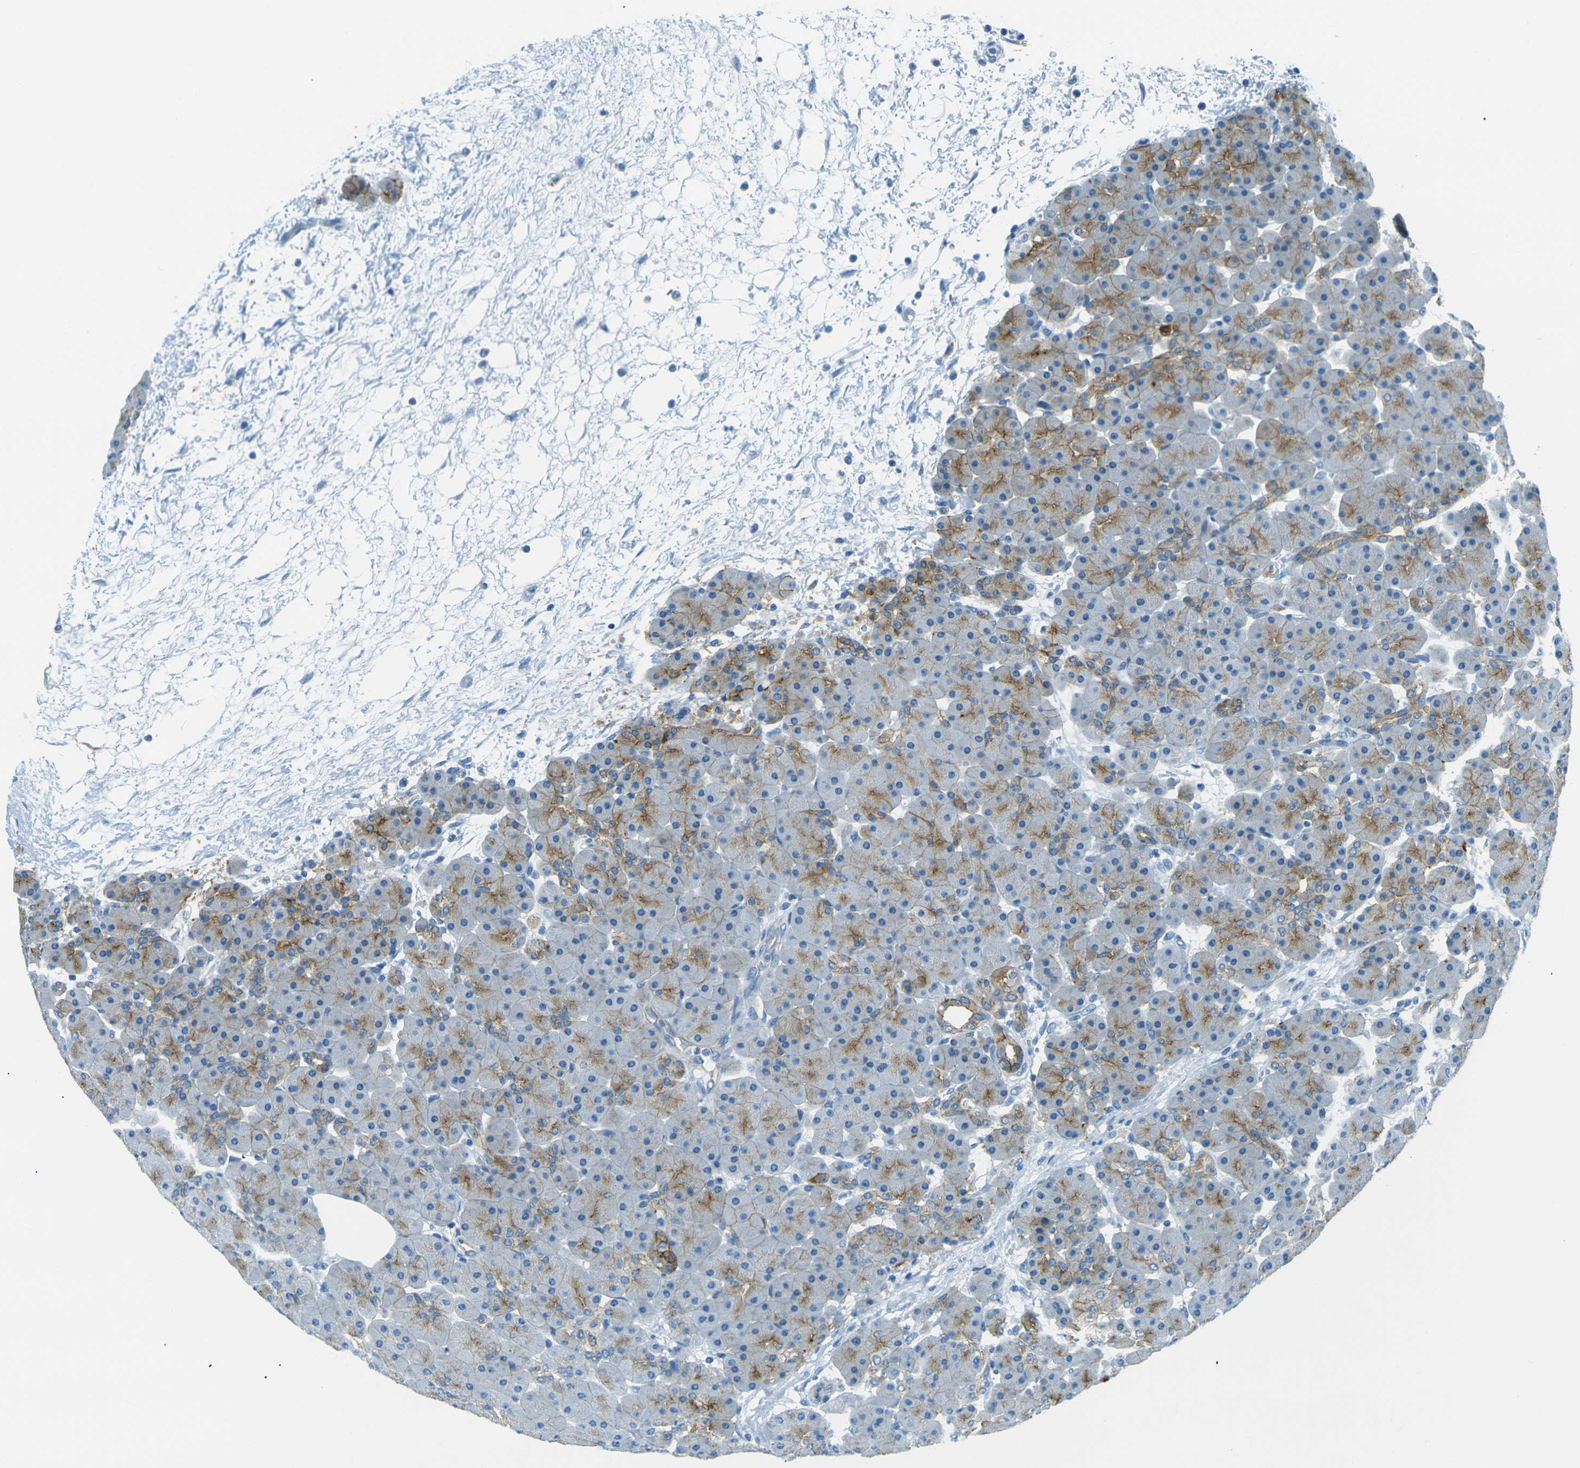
{"staining": {"intensity": "moderate", "quantity": "25%-75%", "location": "cytoplasmic/membranous"}, "tissue": "pancreas", "cell_type": "Exocrine glandular cells", "image_type": "normal", "snomed": [{"axis": "morphology", "description": "Normal tissue, NOS"}, {"axis": "topography", "description": "Pancreas"}], "caption": "The image demonstrates staining of benign pancreas, revealing moderate cytoplasmic/membranous protein staining (brown color) within exocrine glandular cells. The protein is shown in brown color, while the nuclei are stained blue.", "gene": "OCLN", "patient": {"sex": "male", "age": 66}}